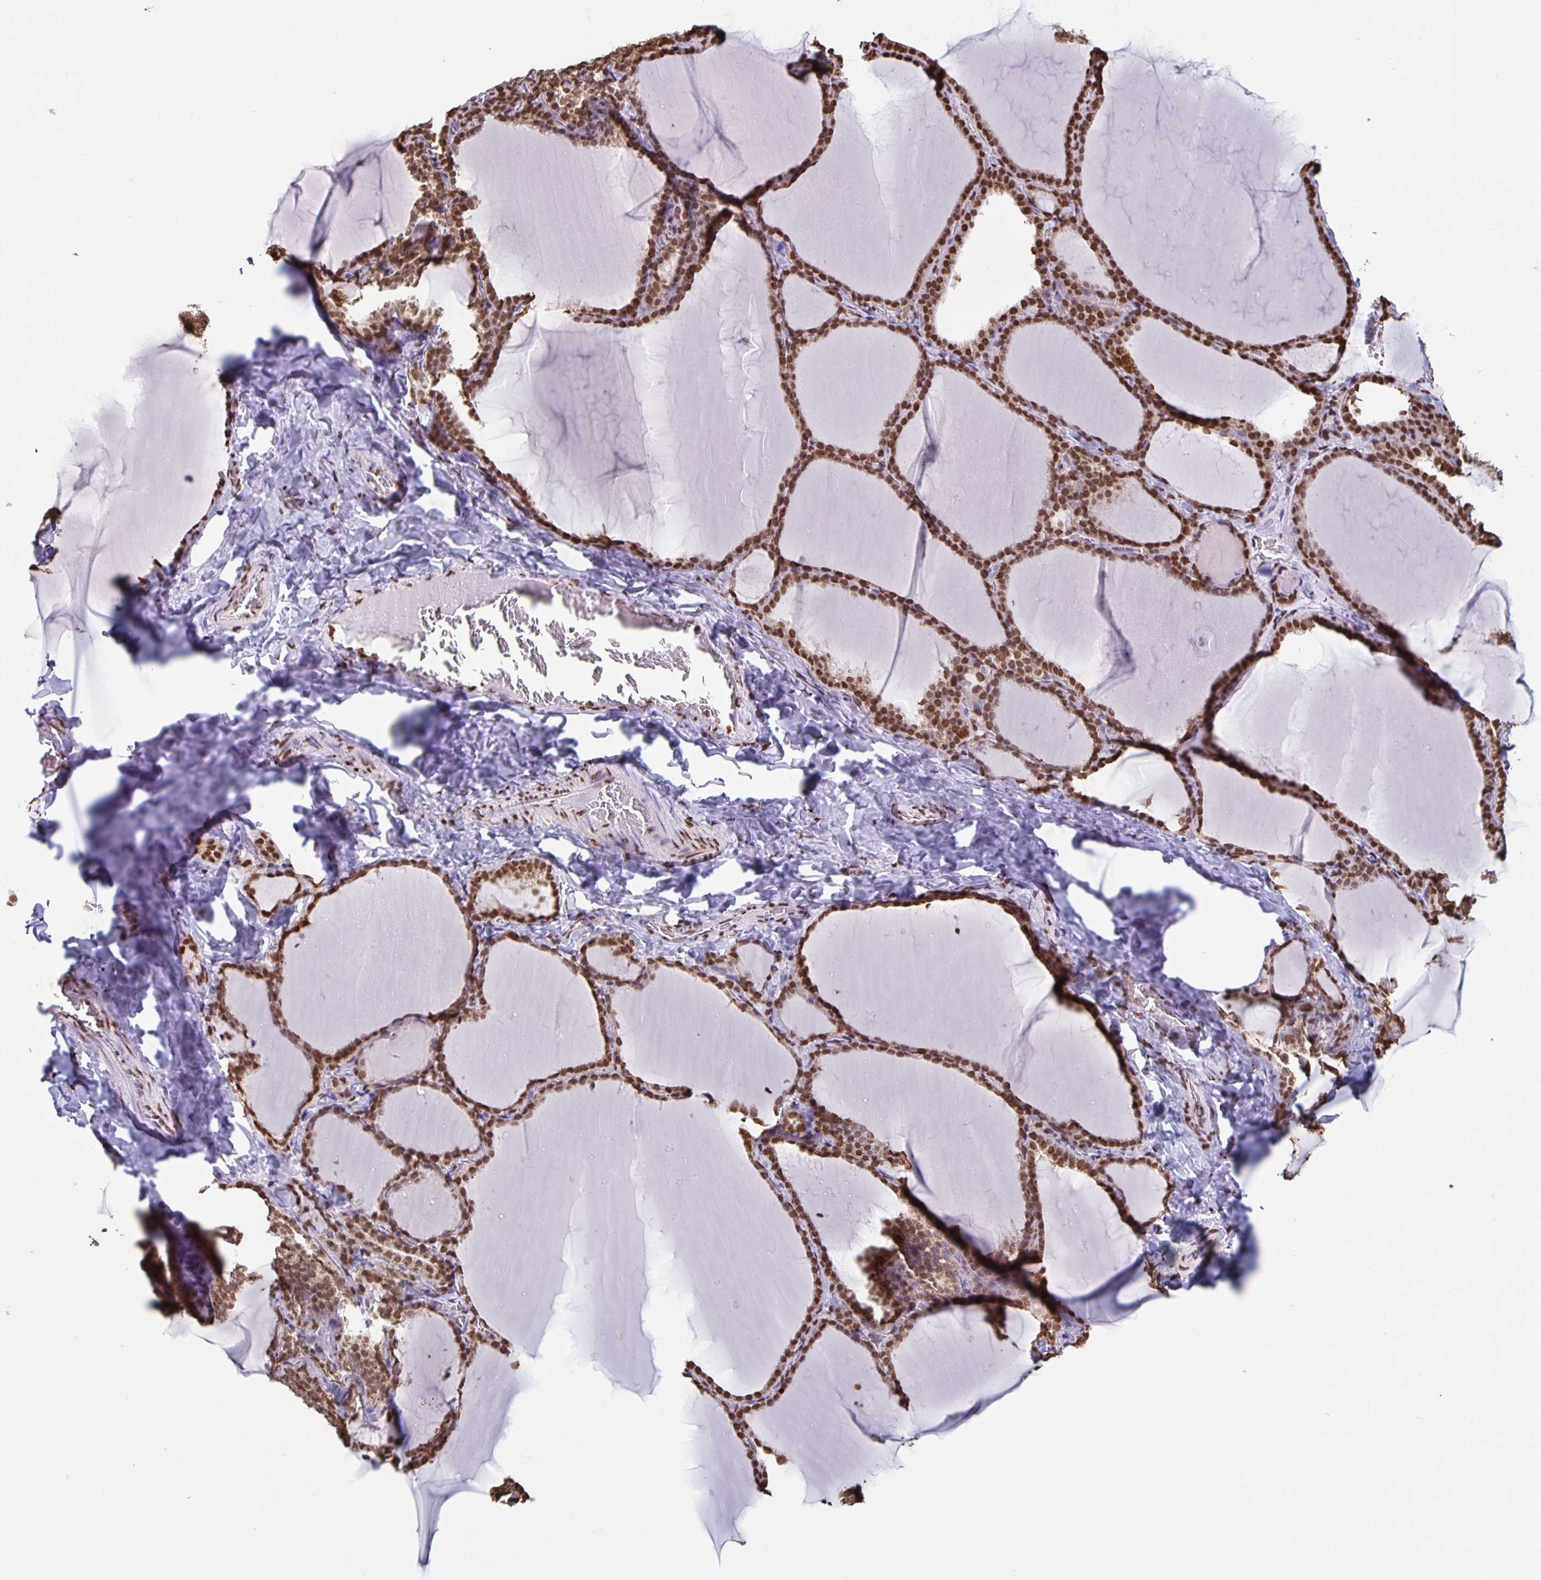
{"staining": {"intensity": "strong", "quantity": ">75%", "location": "nuclear"}, "tissue": "thyroid gland", "cell_type": "Glandular cells", "image_type": "normal", "snomed": [{"axis": "morphology", "description": "Normal tissue, NOS"}, {"axis": "topography", "description": "Thyroid gland"}], "caption": "Thyroid gland stained with a brown dye displays strong nuclear positive expression in about >75% of glandular cells.", "gene": "DUT", "patient": {"sex": "female", "age": 22}}